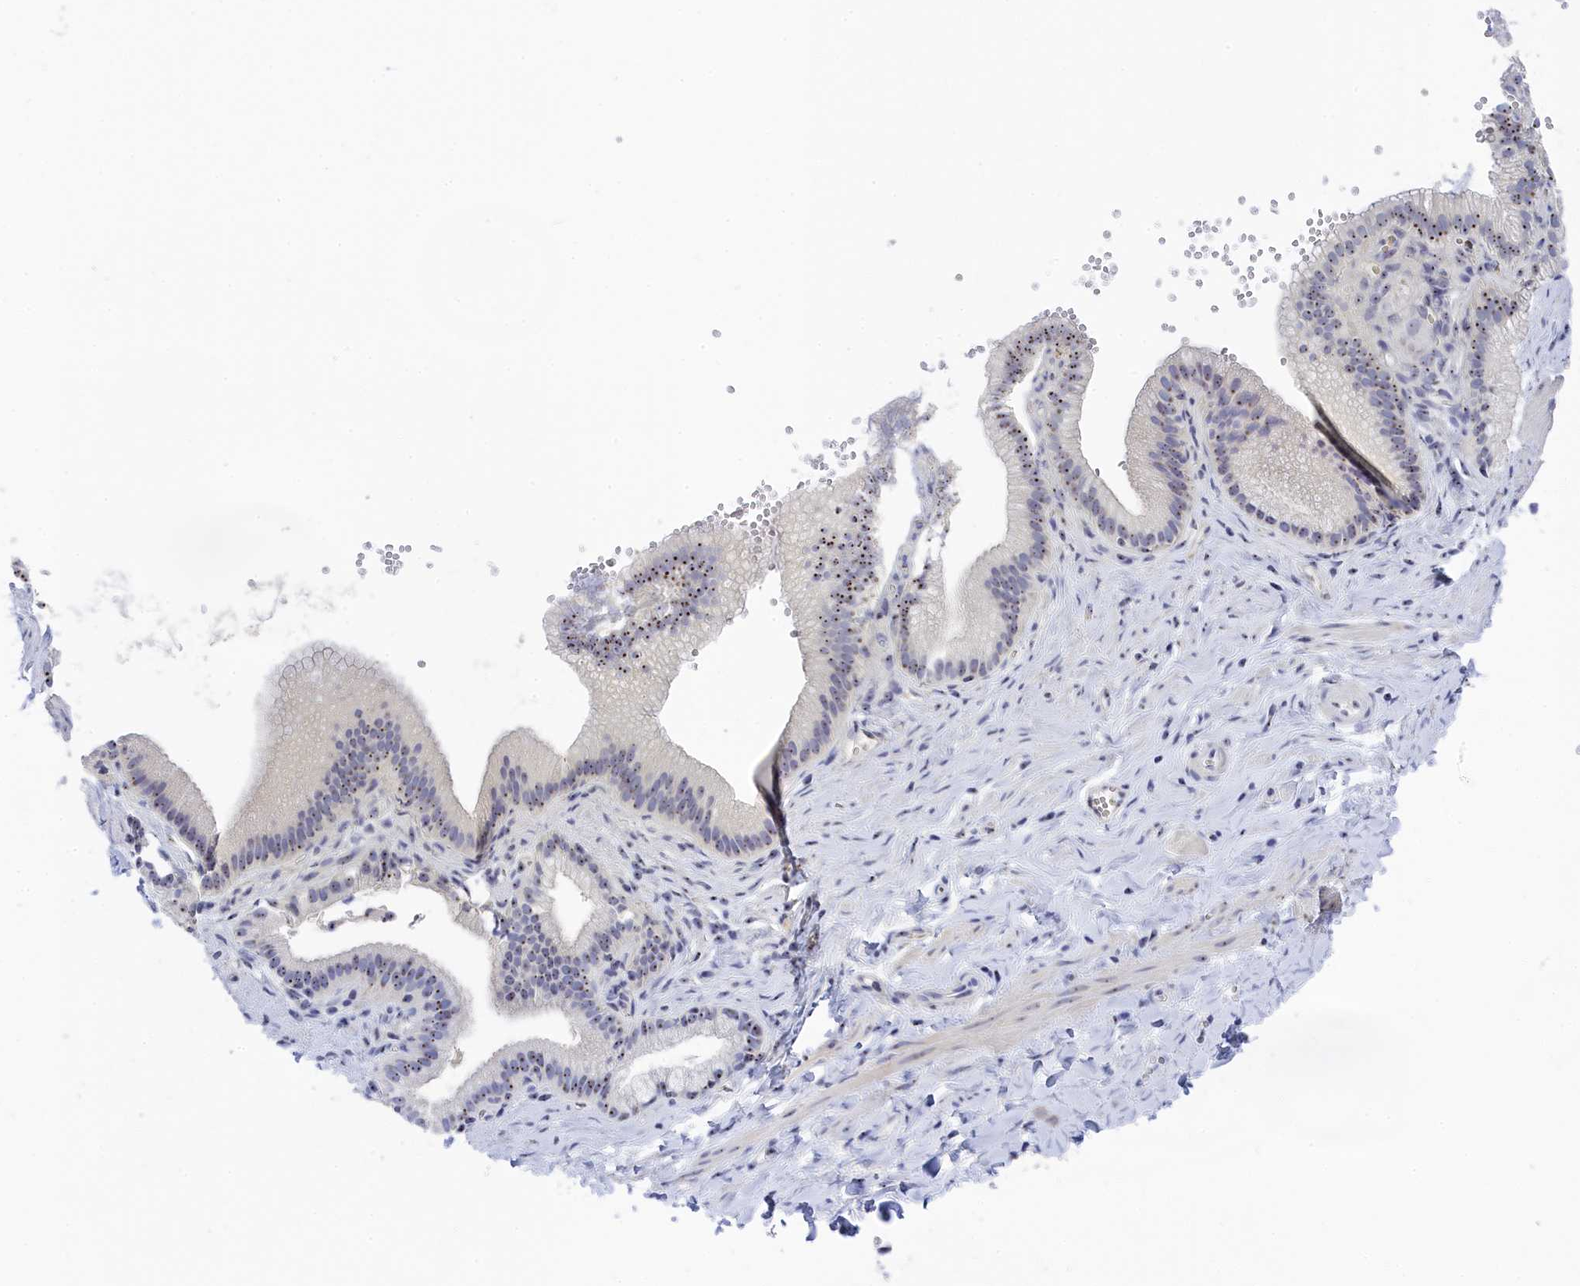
{"staining": {"intensity": "moderate", "quantity": ">75%", "location": "nuclear"}, "tissue": "adipose tissue", "cell_type": "Adipocytes", "image_type": "normal", "snomed": [{"axis": "morphology", "description": "Normal tissue, NOS"}, {"axis": "topography", "description": "Gallbladder"}, {"axis": "topography", "description": "Peripheral nerve tissue"}], "caption": "This is an image of immunohistochemistry (IHC) staining of benign adipose tissue, which shows moderate expression in the nuclear of adipocytes.", "gene": "RSL1D1", "patient": {"sex": "male", "age": 38}}